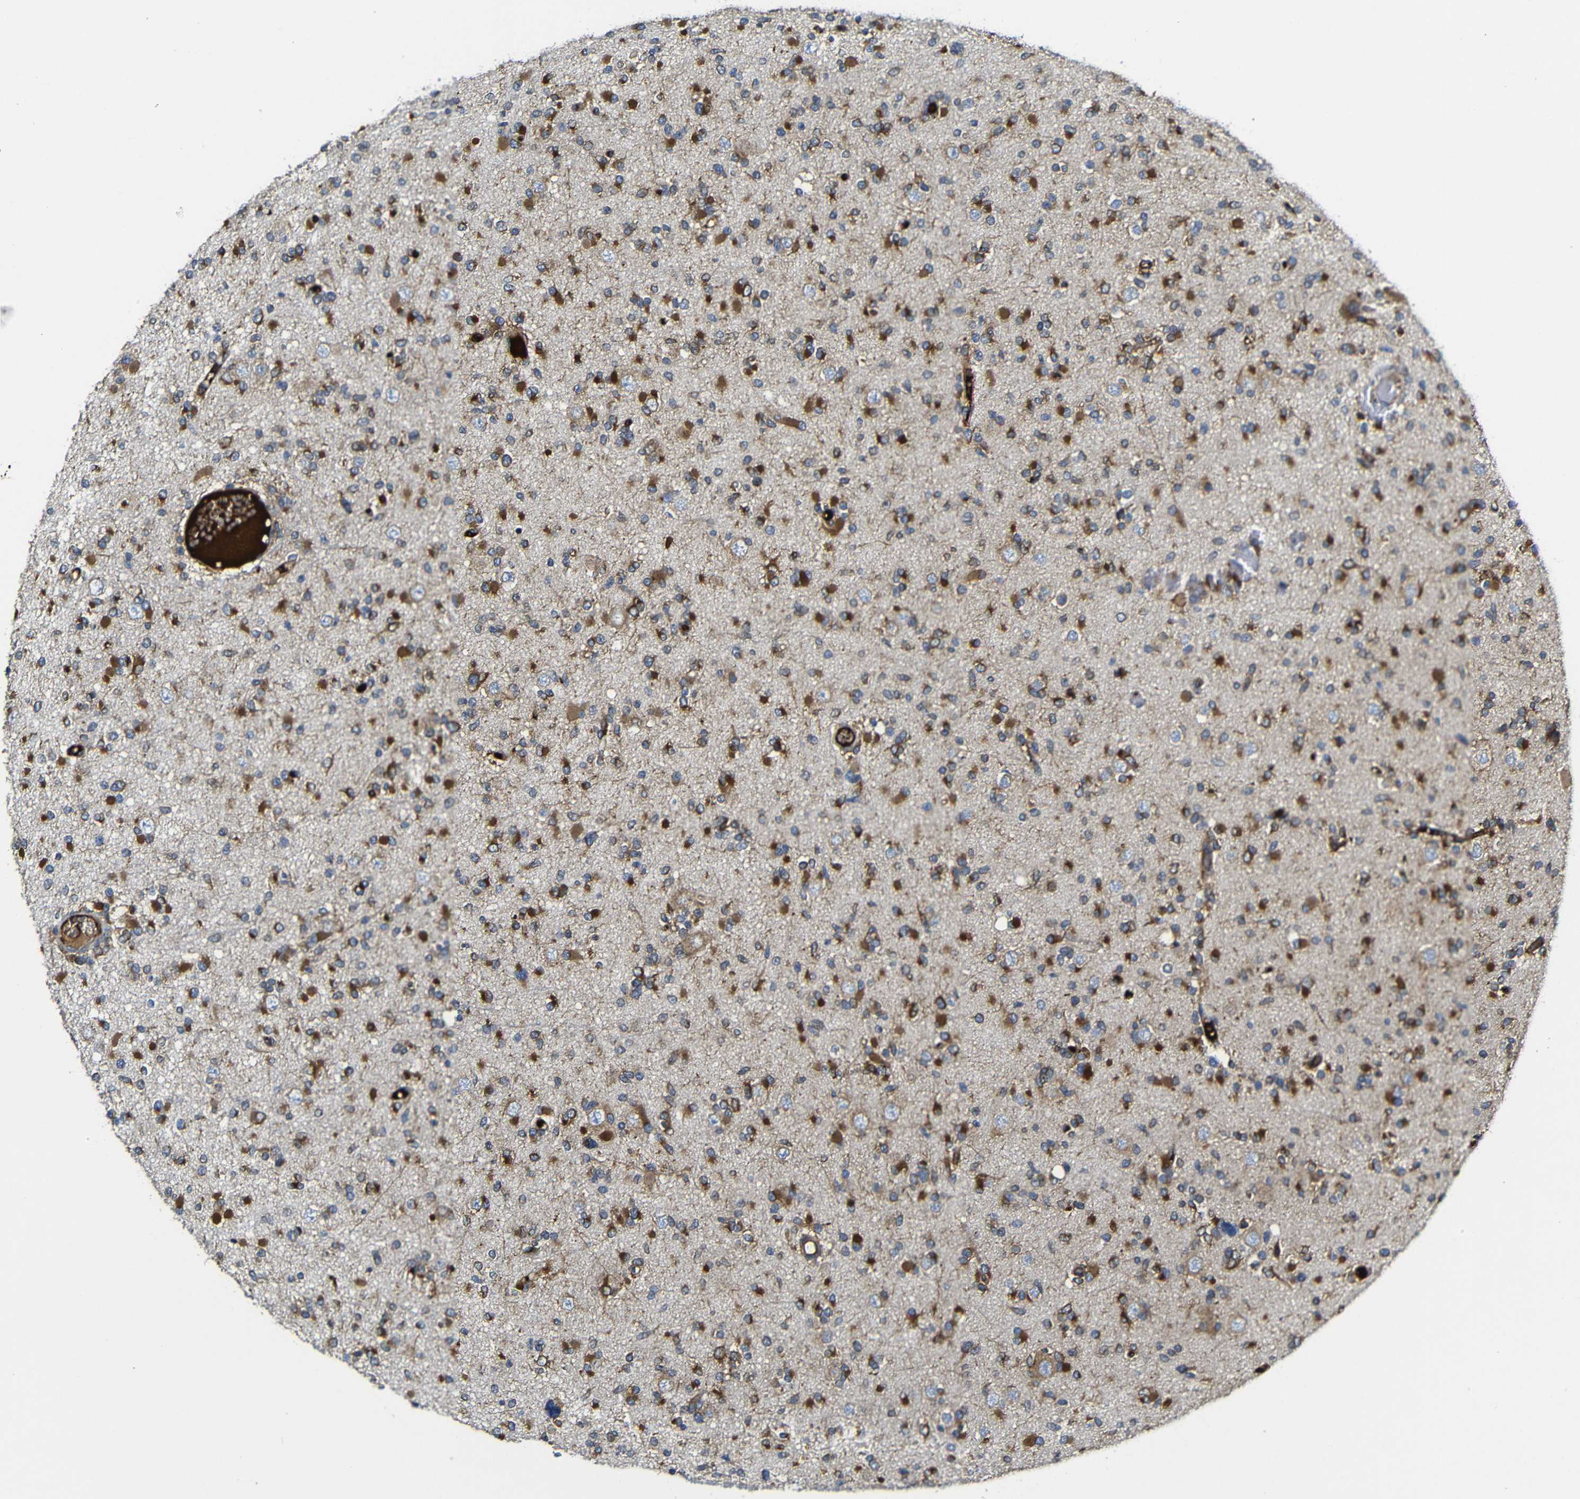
{"staining": {"intensity": "moderate", "quantity": ">75%", "location": "cytoplasmic/membranous"}, "tissue": "glioma", "cell_type": "Tumor cells", "image_type": "cancer", "snomed": [{"axis": "morphology", "description": "Glioma, malignant, Low grade"}, {"axis": "topography", "description": "Brain"}], "caption": "Tumor cells demonstrate medium levels of moderate cytoplasmic/membranous positivity in approximately >75% of cells in glioma.", "gene": "CLCC1", "patient": {"sex": "female", "age": 22}}